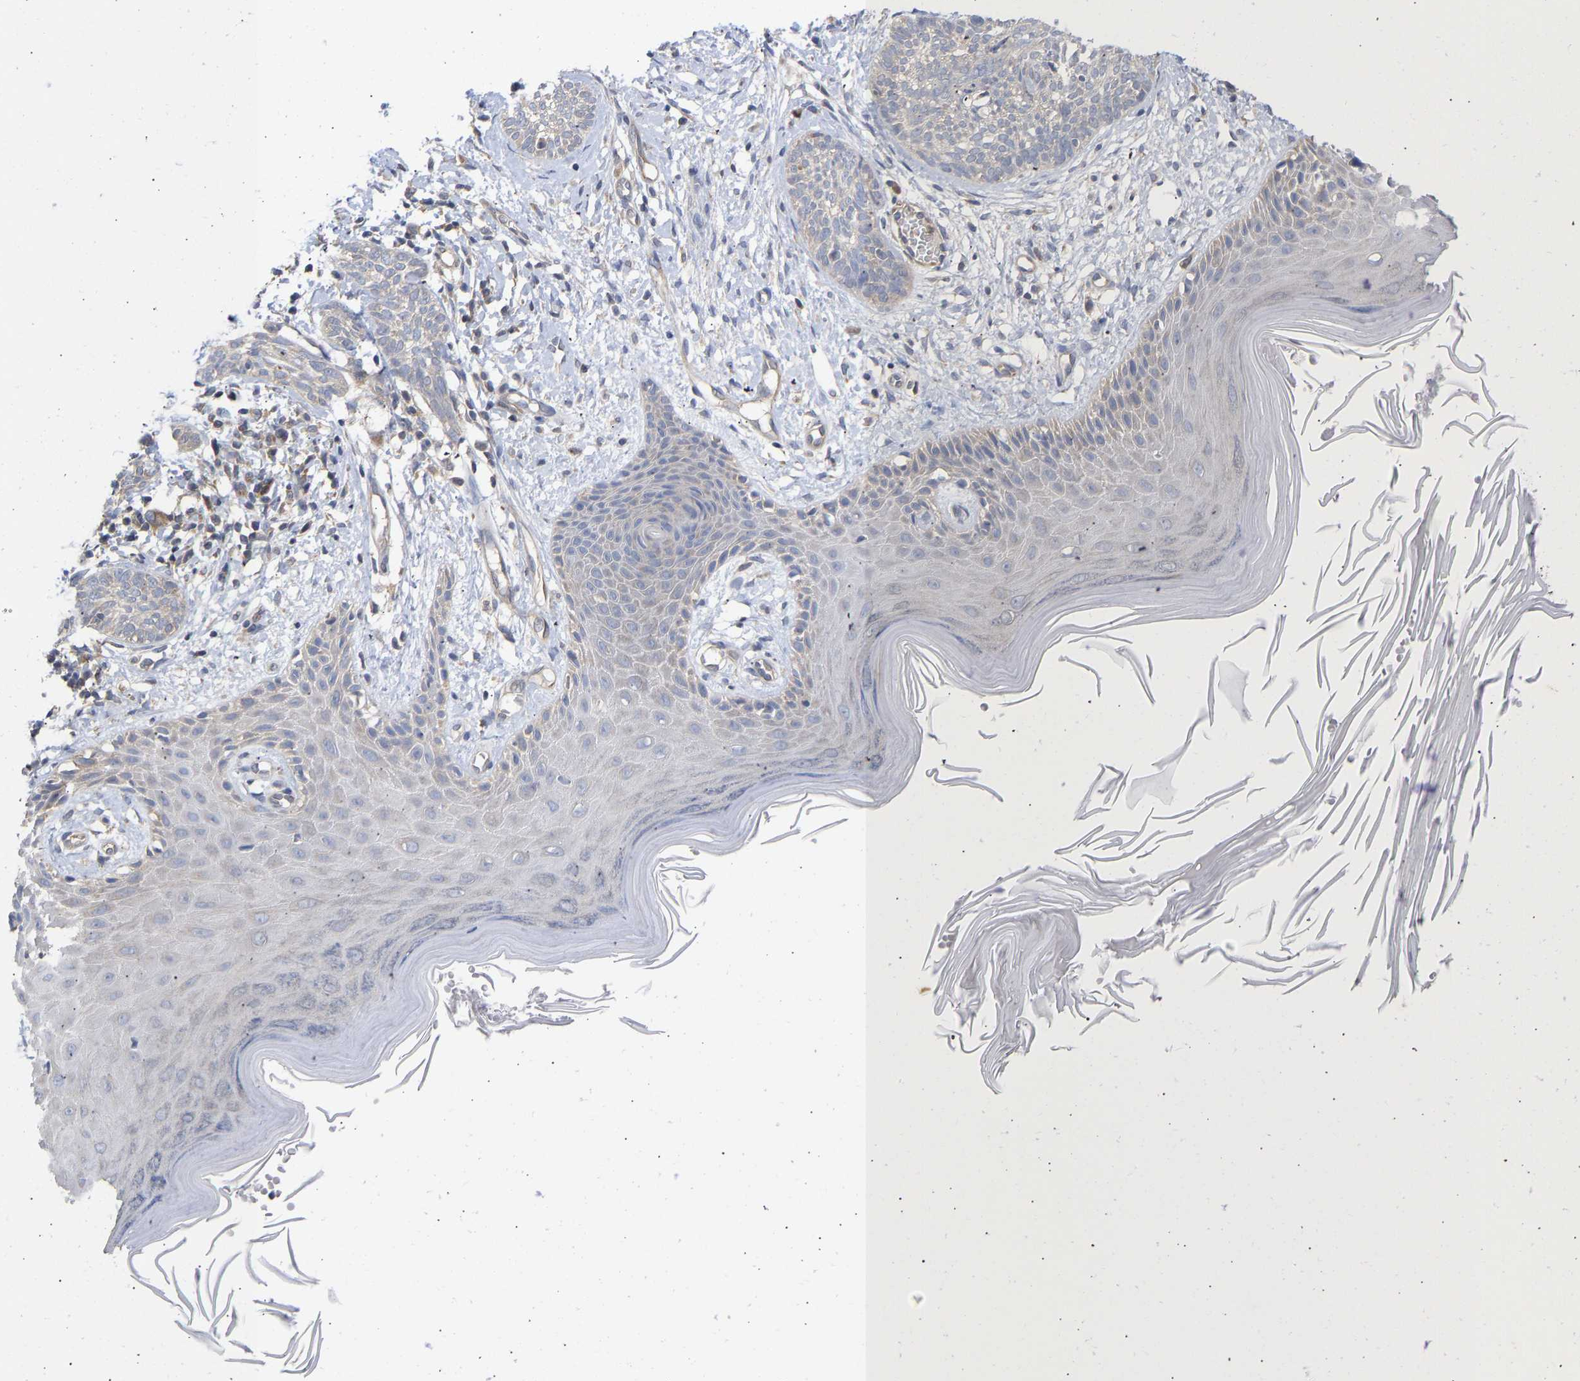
{"staining": {"intensity": "negative", "quantity": "none", "location": "none"}, "tissue": "skin cancer", "cell_type": "Tumor cells", "image_type": "cancer", "snomed": [{"axis": "morphology", "description": "Basal cell carcinoma"}, {"axis": "topography", "description": "Skin"}], "caption": "Immunohistochemistry (IHC) micrograph of basal cell carcinoma (skin) stained for a protein (brown), which shows no staining in tumor cells.", "gene": "MAP2K3", "patient": {"sex": "female", "age": 59}}